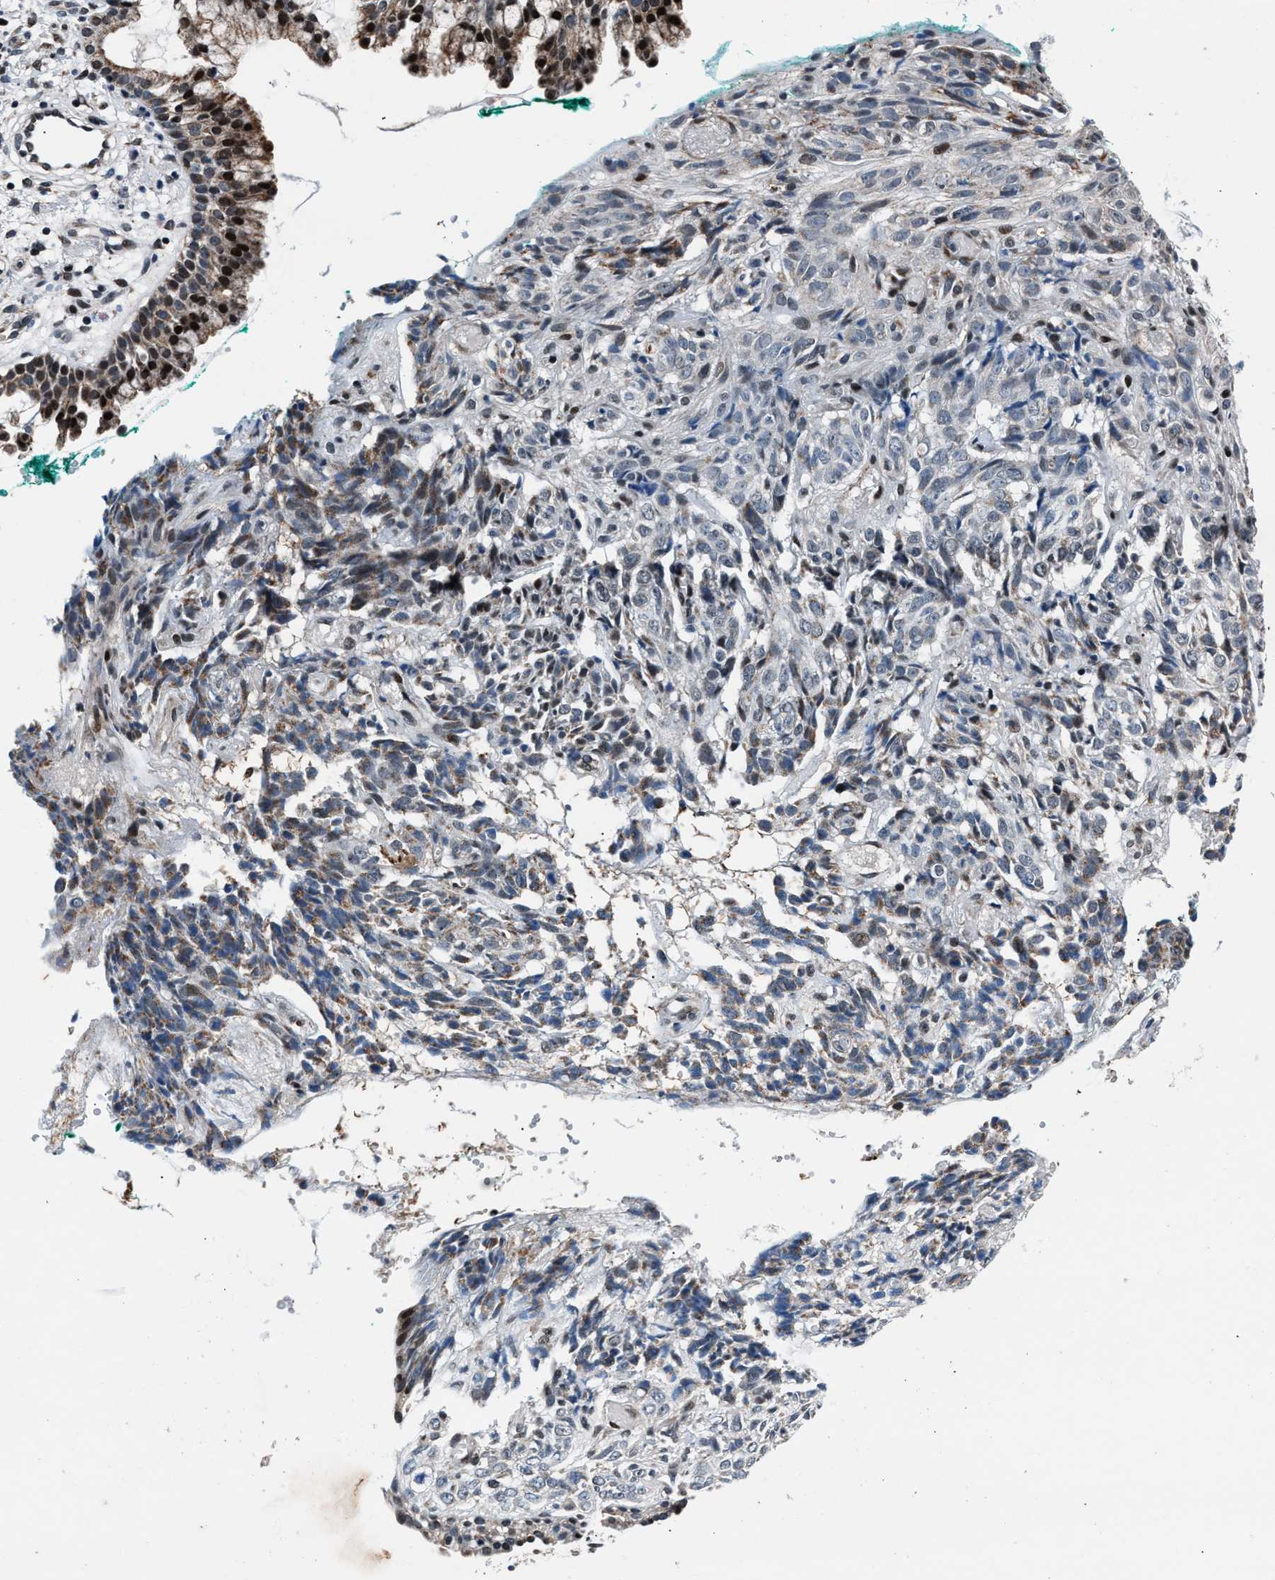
{"staining": {"intensity": "moderate", "quantity": ">75%", "location": "cytoplasmic/membranous,nuclear"}, "tissue": "nasopharynx", "cell_type": "Respiratory epithelial cells", "image_type": "normal", "snomed": [{"axis": "morphology", "description": "Normal tissue, NOS"}, {"axis": "morphology", "description": "Basal cell carcinoma"}, {"axis": "topography", "description": "Cartilage tissue"}, {"axis": "topography", "description": "Nasopharynx"}, {"axis": "topography", "description": "Oral tissue"}], "caption": "Immunohistochemistry (DAB) staining of unremarkable nasopharynx displays moderate cytoplasmic/membranous,nuclear protein positivity in about >75% of respiratory epithelial cells. The staining was performed using DAB to visualize the protein expression in brown, while the nuclei were stained in blue with hematoxylin (Magnification: 20x).", "gene": "PRRC2B", "patient": {"sex": "female", "age": 77}}